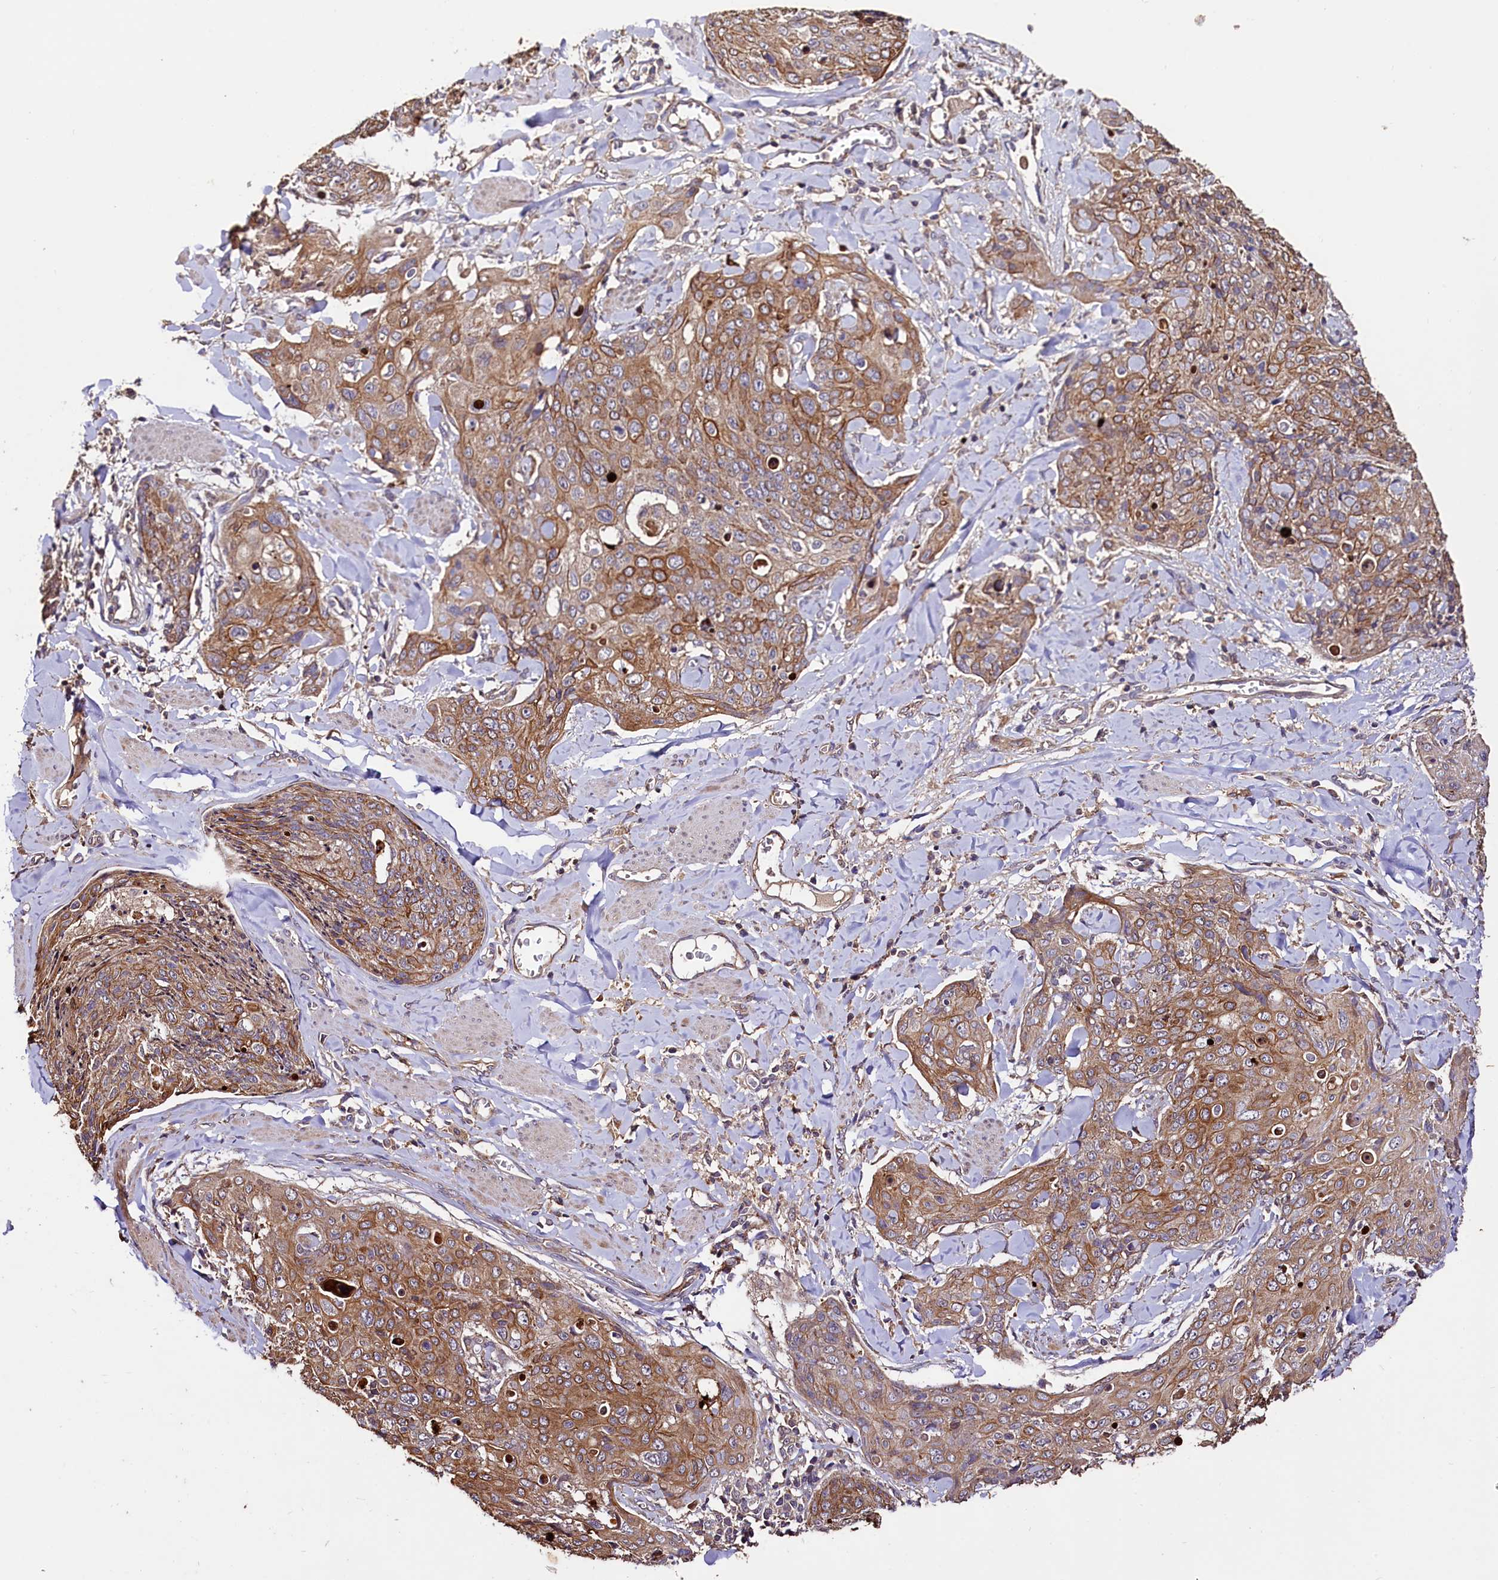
{"staining": {"intensity": "moderate", "quantity": ">75%", "location": "cytoplasmic/membranous"}, "tissue": "skin cancer", "cell_type": "Tumor cells", "image_type": "cancer", "snomed": [{"axis": "morphology", "description": "Squamous cell carcinoma, NOS"}, {"axis": "topography", "description": "Skin"}, {"axis": "topography", "description": "Vulva"}], "caption": "This micrograph exhibits IHC staining of human skin cancer, with medium moderate cytoplasmic/membranous positivity in approximately >75% of tumor cells.", "gene": "RASSF1", "patient": {"sex": "female", "age": 85}}